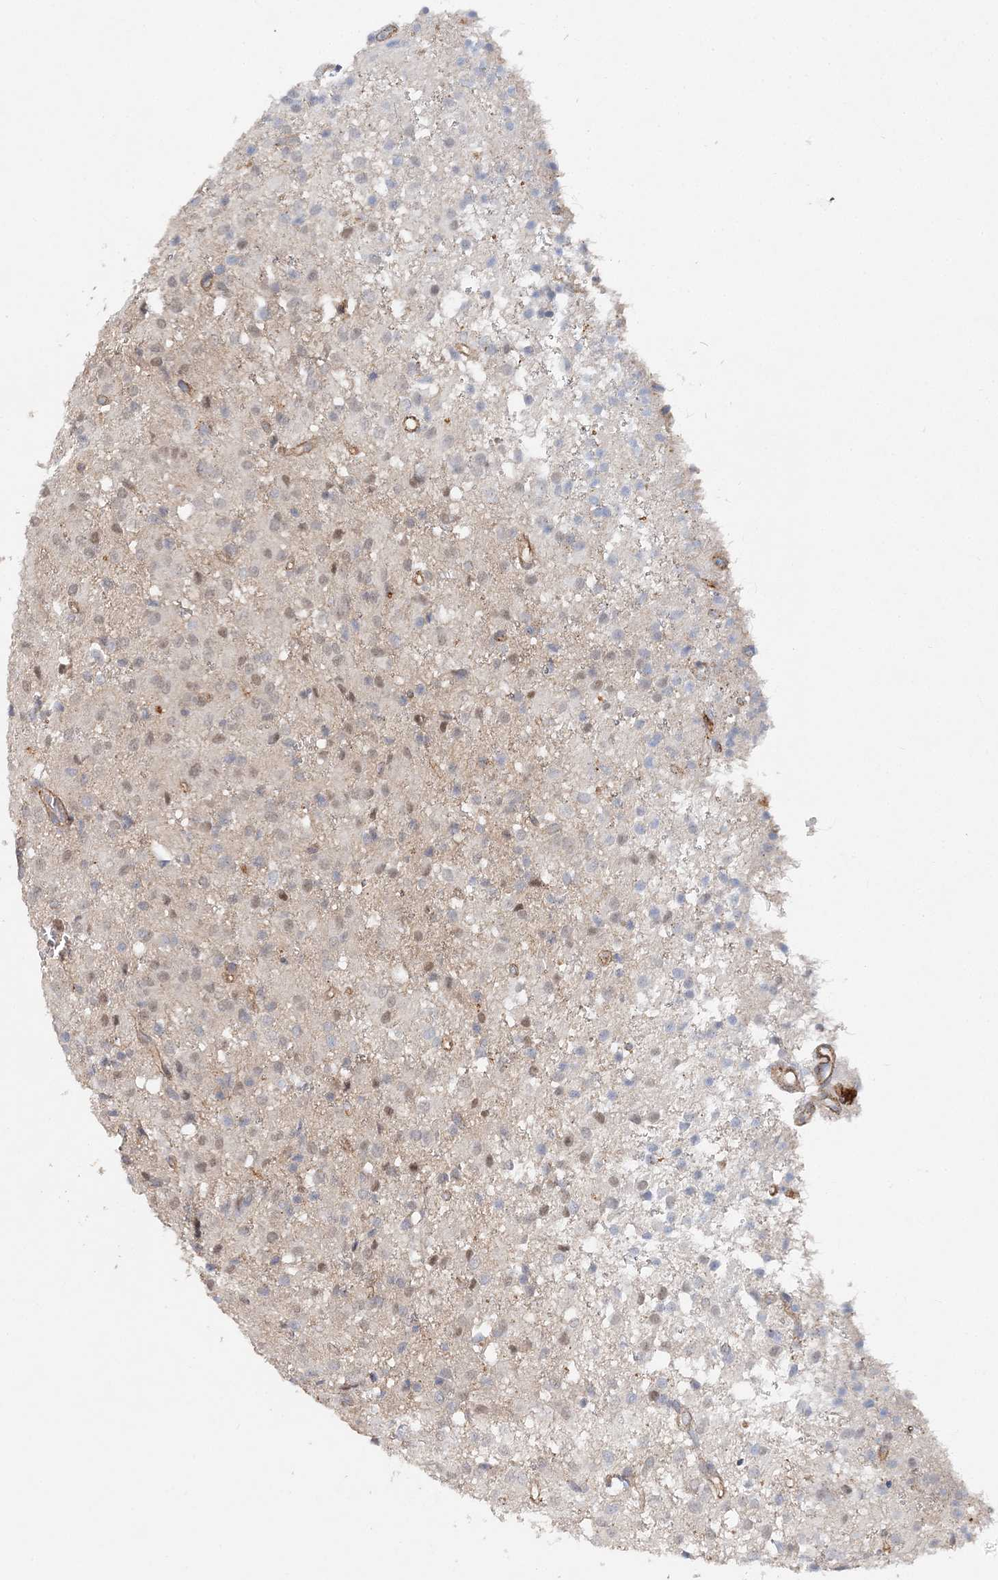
{"staining": {"intensity": "negative", "quantity": "none", "location": "none"}, "tissue": "glioma", "cell_type": "Tumor cells", "image_type": "cancer", "snomed": [{"axis": "morphology", "description": "Glioma, malignant, High grade"}, {"axis": "topography", "description": "Brain"}], "caption": "Glioma was stained to show a protein in brown. There is no significant expression in tumor cells. The staining was performed using DAB (3,3'-diaminobenzidine) to visualize the protein expression in brown, while the nuclei were stained in blue with hematoxylin (Magnification: 20x).", "gene": "MAT2B", "patient": {"sex": "female", "age": 59}}